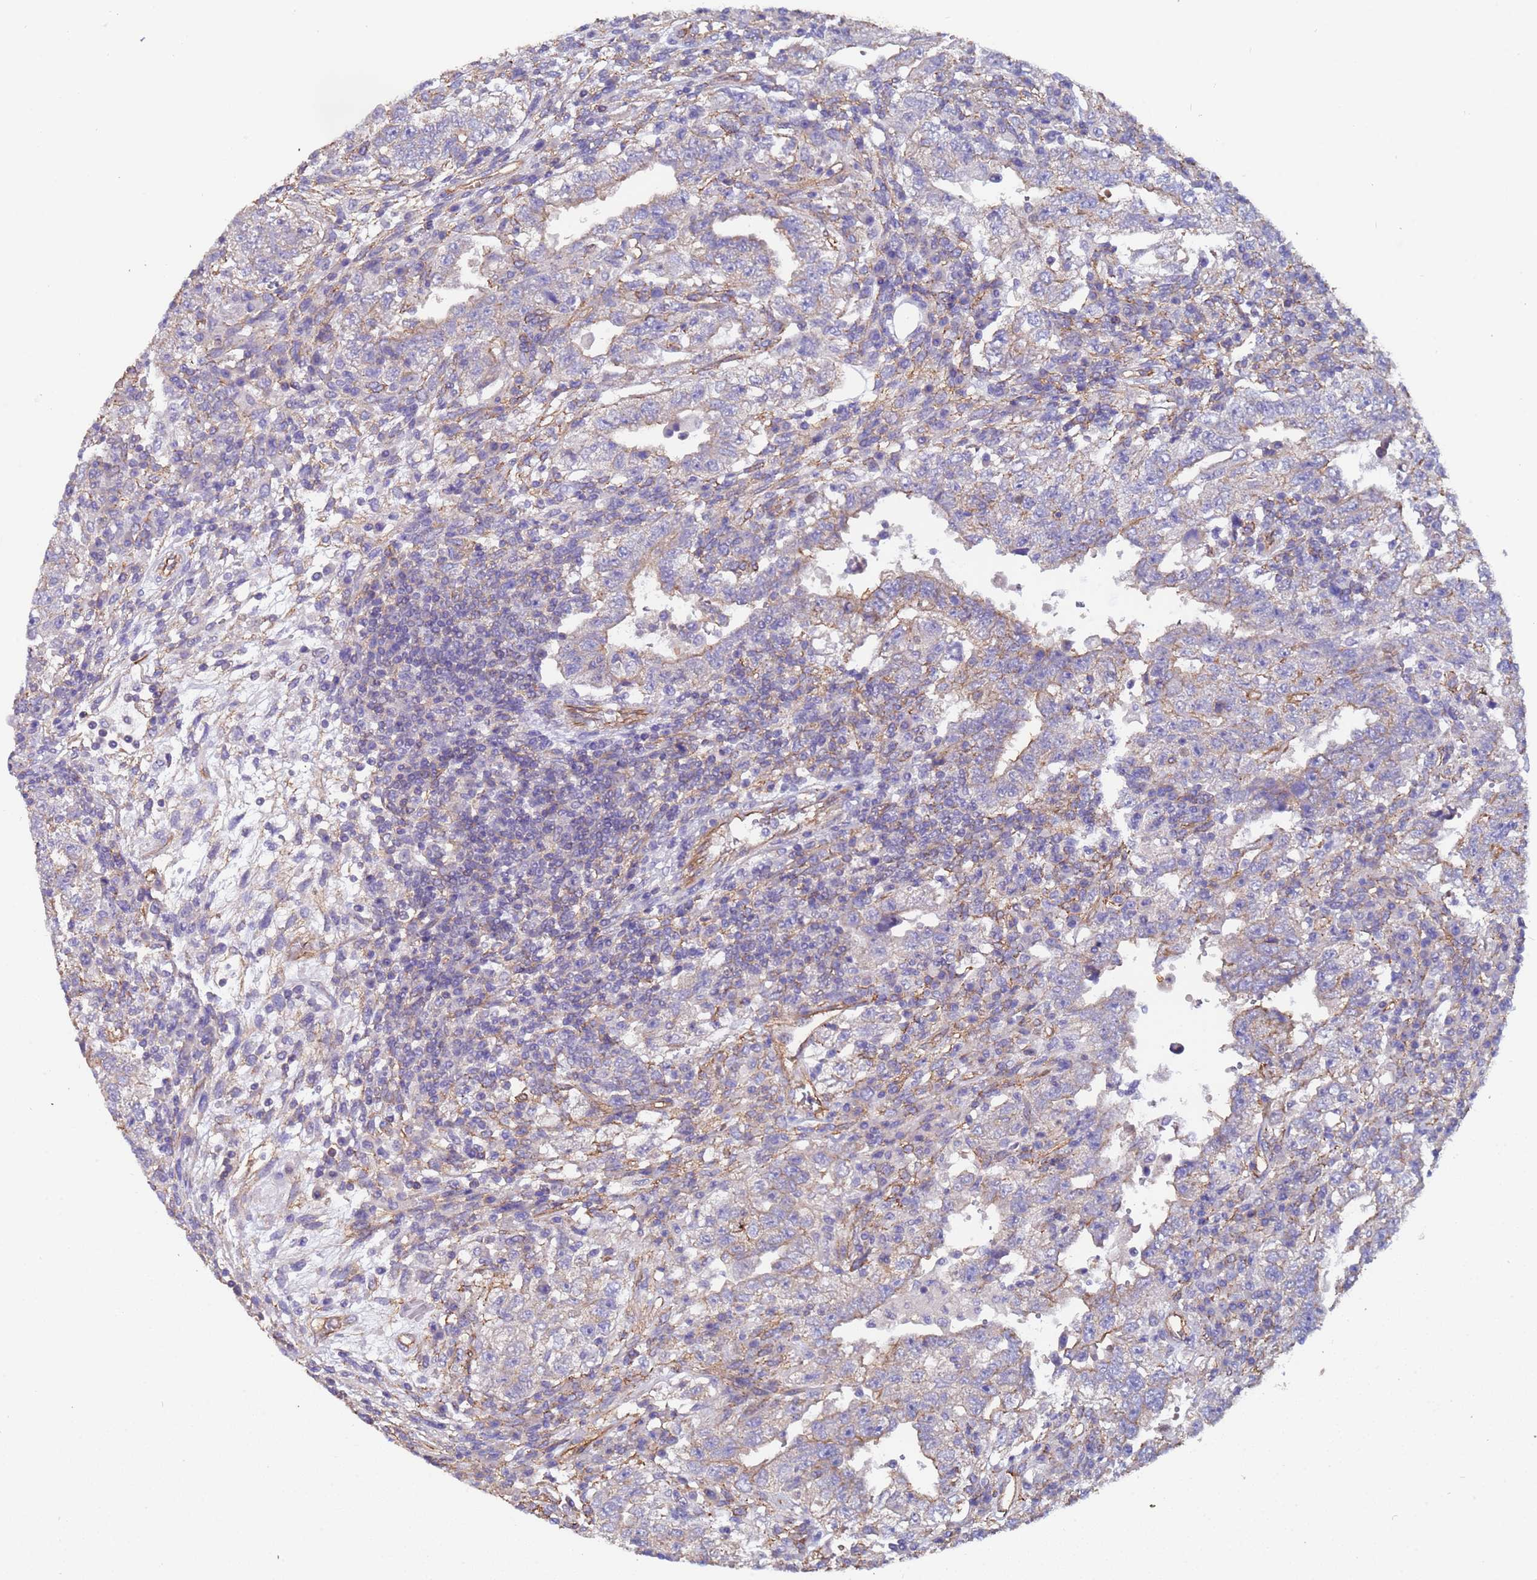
{"staining": {"intensity": "moderate", "quantity": "<25%", "location": "cytoplasmic/membranous"}, "tissue": "testis cancer", "cell_type": "Tumor cells", "image_type": "cancer", "snomed": [{"axis": "morphology", "description": "Carcinoma, Embryonal, NOS"}, {"axis": "topography", "description": "Testis"}], "caption": "A low amount of moderate cytoplasmic/membranous positivity is appreciated in approximately <25% of tumor cells in testis embryonal carcinoma tissue.", "gene": "ZNF248", "patient": {"sex": "male", "age": 26}}